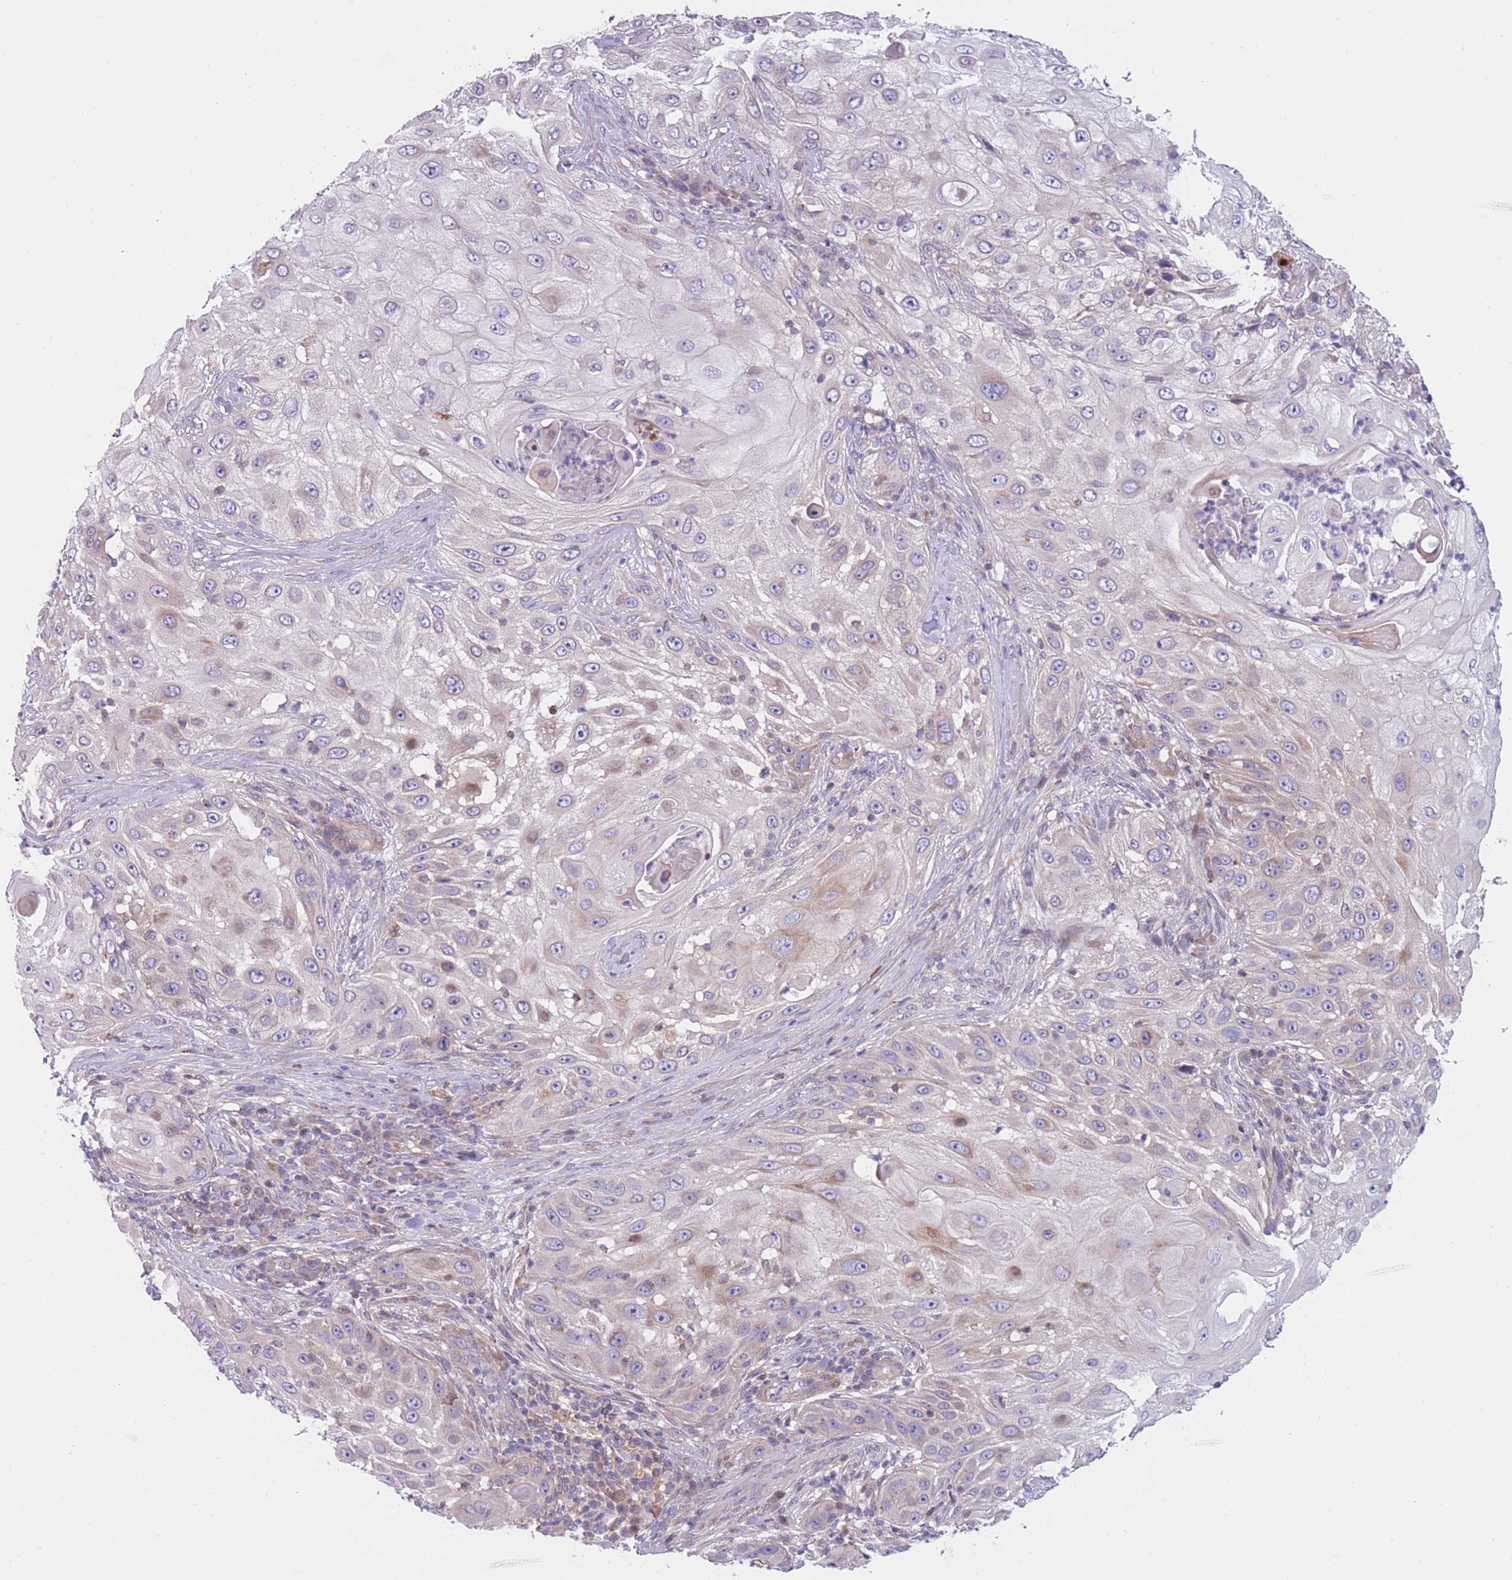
{"staining": {"intensity": "negative", "quantity": "none", "location": "none"}, "tissue": "skin cancer", "cell_type": "Tumor cells", "image_type": "cancer", "snomed": [{"axis": "morphology", "description": "Squamous cell carcinoma, NOS"}, {"axis": "topography", "description": "Skin"}], "caption": "Immunohistochemical staining of skin cancer displays no significant expression in tumor cells.", "gene": "PDE4A", "patient": {"sex": "female", "age": 44}}